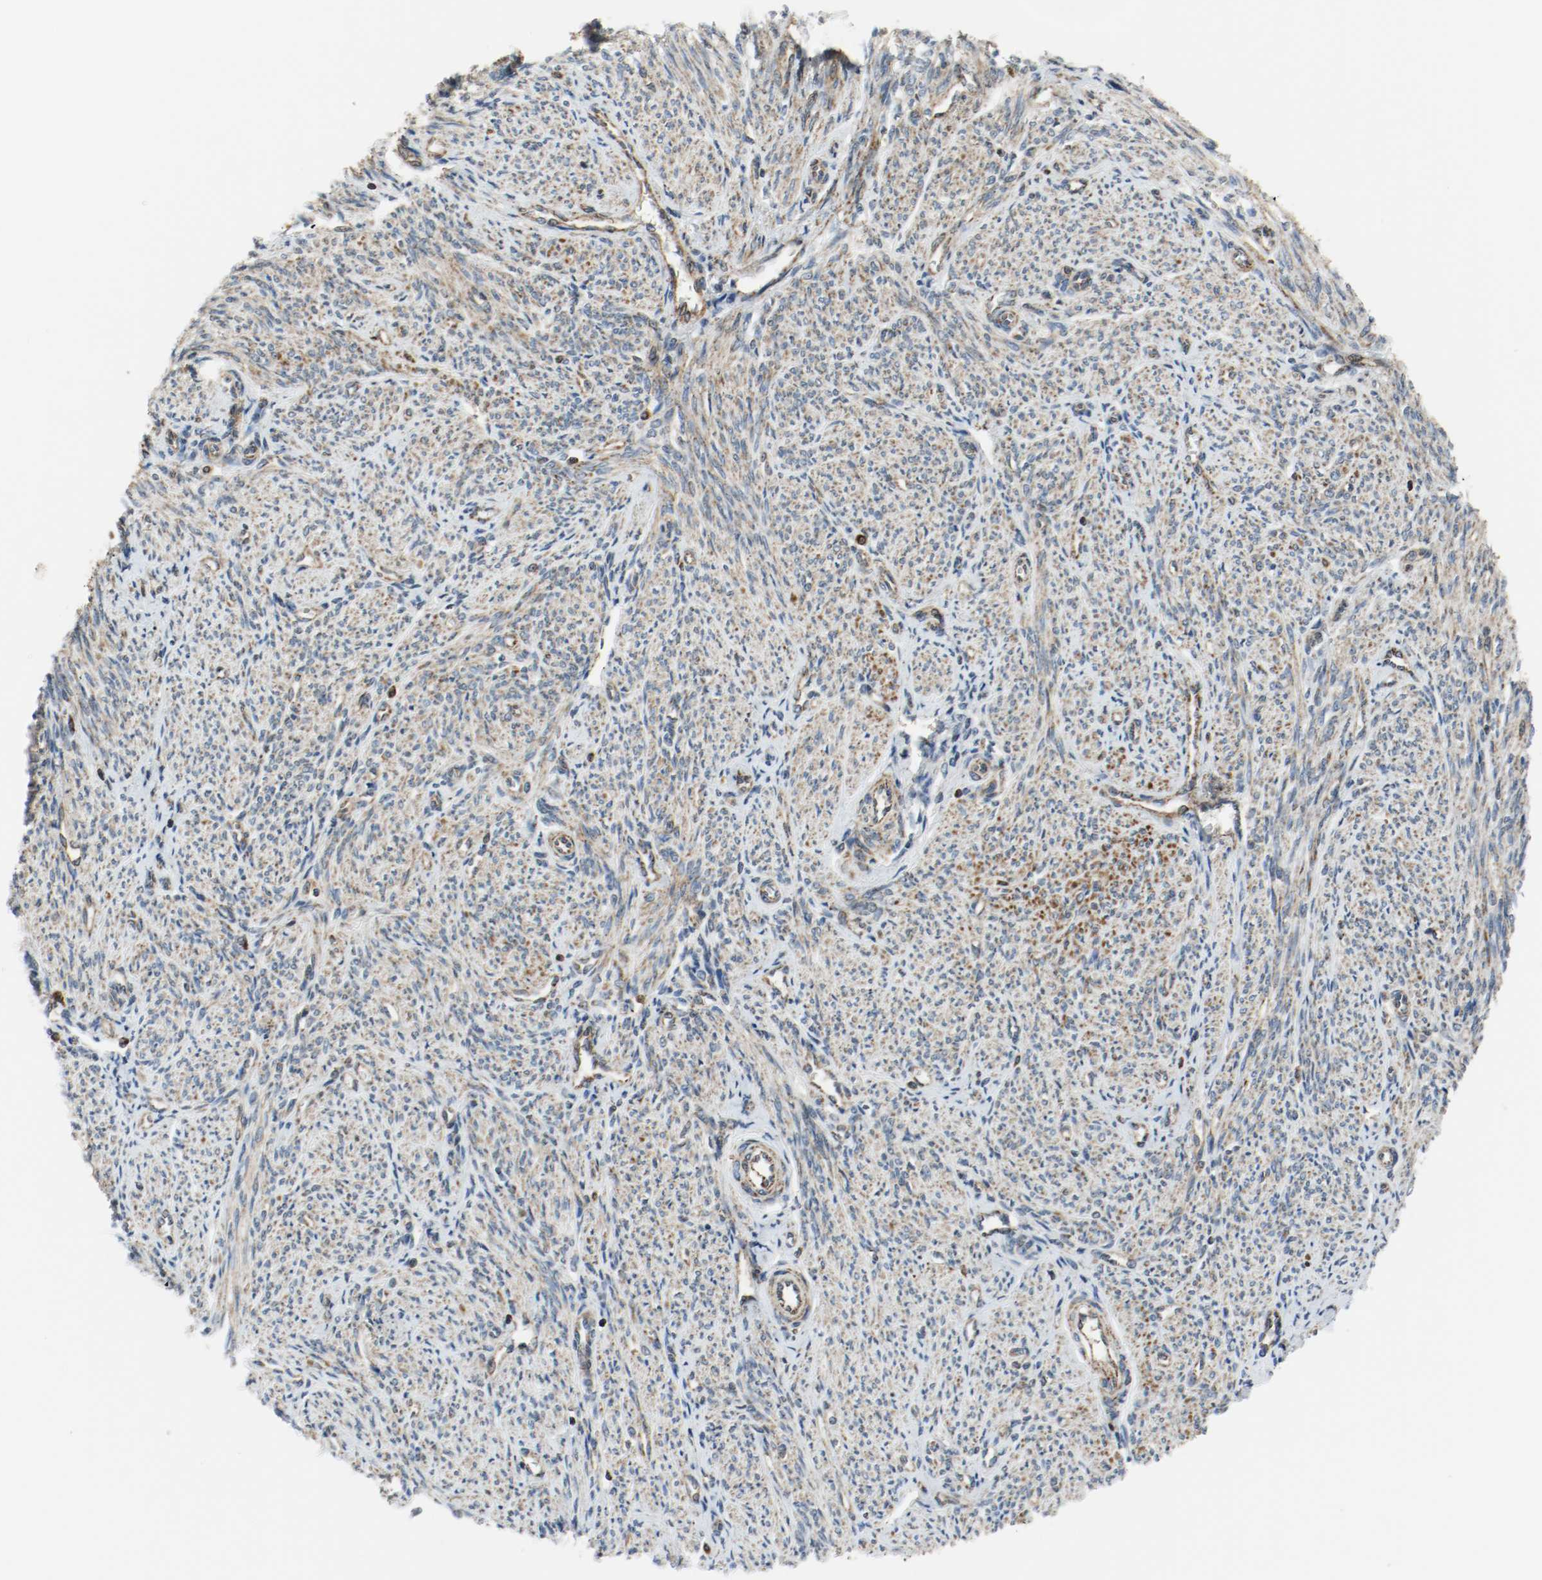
{"staining": {"intensity": "moderate", "quantity": ">75%", "location": "cytoplasmic/membranous"}, "tissue": "smooth muscle", "cell_type": "Smooth muscle cells", "image_type": "normal", "snomed": [{"axis": "morphology", "description": "Normal tissue, NOS"}, {"axis": "topography", "description": "Smooth muscle"}], "caption": "Immunohistochemistry (IHC) histopathology image of unremarkable human smooth muscle stained for a protein (brown), which demonstrates medium levels of moderate cytoplasmic/membranous expression in about >75% of smooth muscle cells.", "gene": "TXNRD1", "patient": {"sex": "female", "age": 65}}